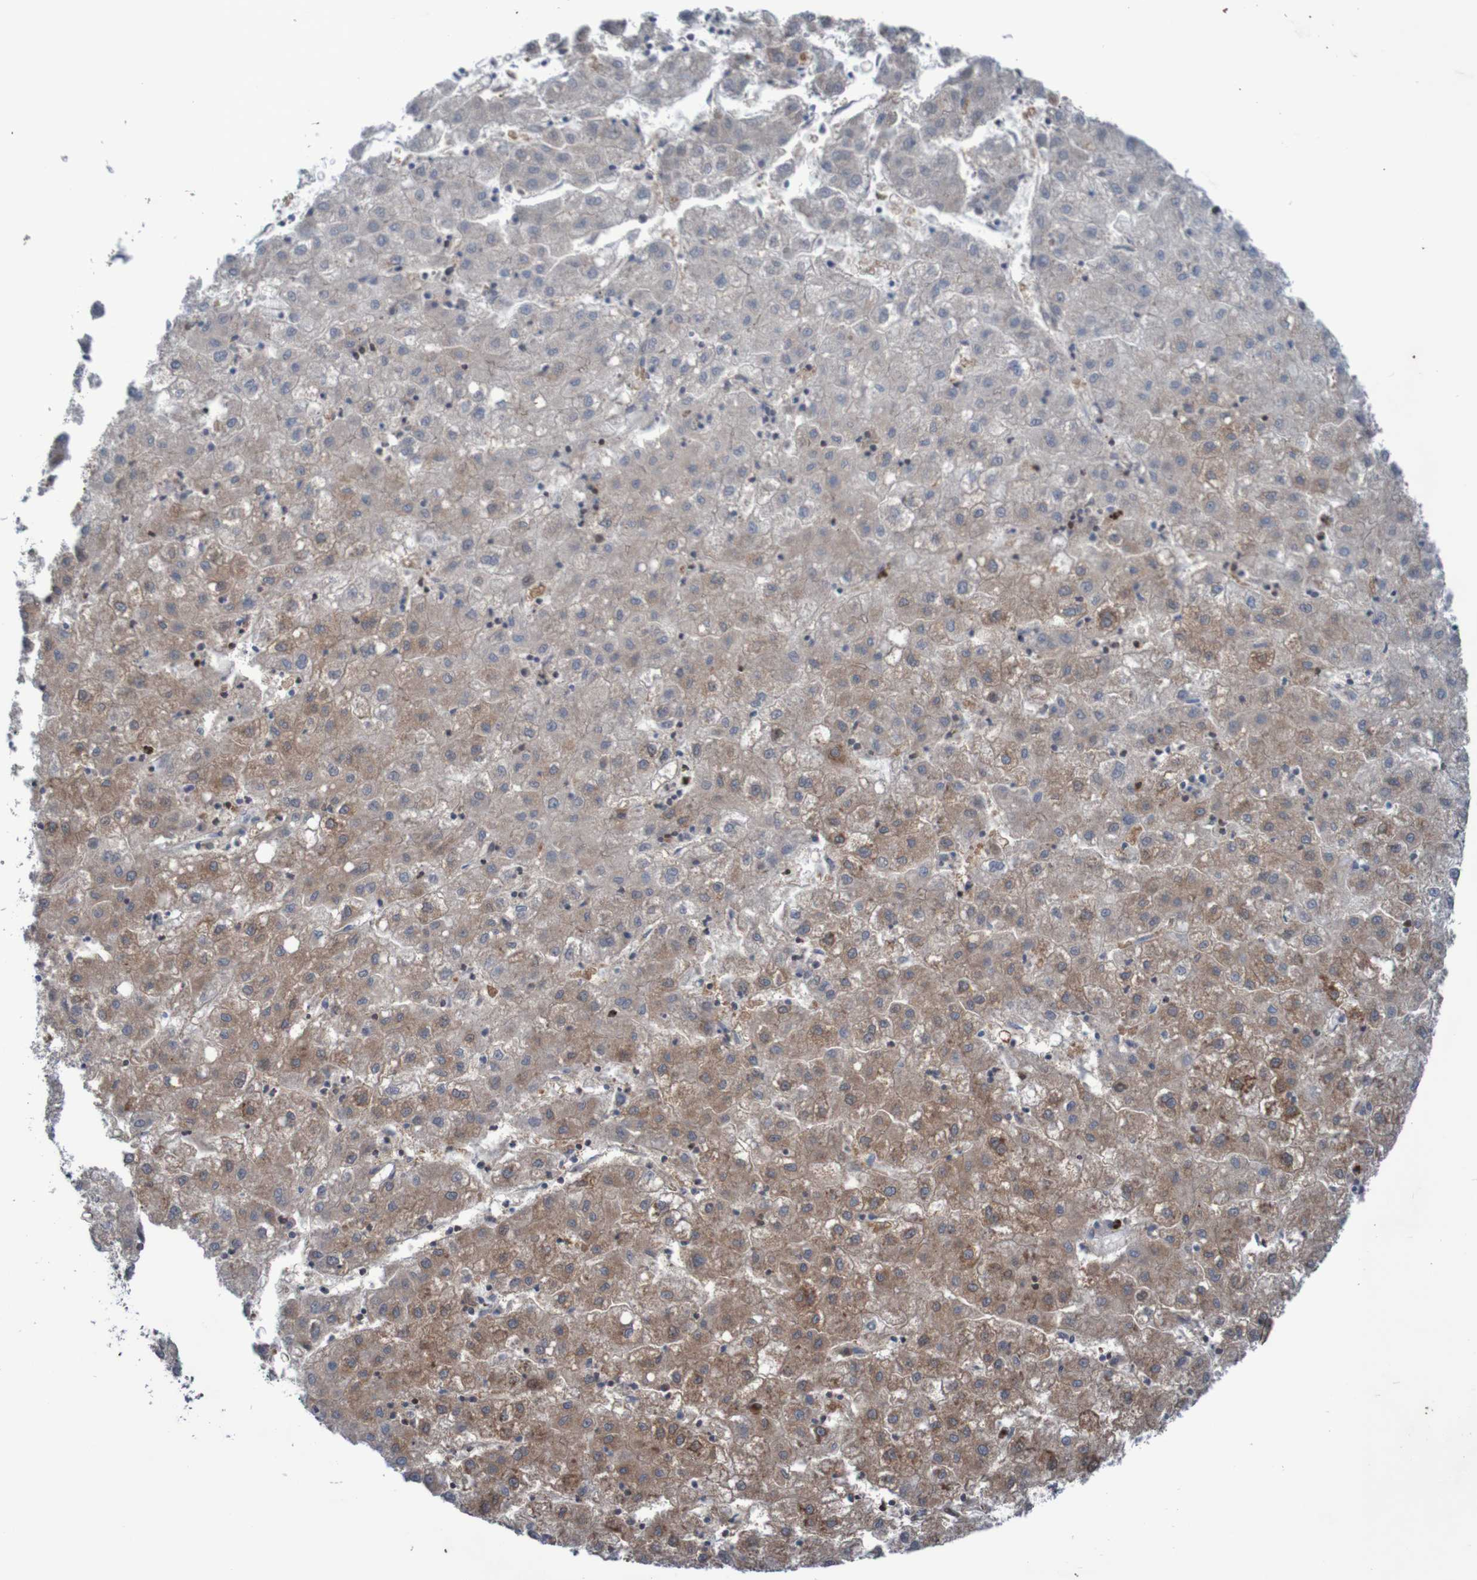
{"staining": {"intensity": "moderate", "quantity": "25%-75%", "location": "cytoplasmic/membranous"}, "tissue": "liver cancer", "cell_type": "Tumor cells", "image_type": "cancer", "snomed": [{"axis": "morphology", "description": "Carcinoma, Hepatocellular, NOS"}, {"axis": "topography", "description": "Liver"}], "caption": "Liver cancer was stained to show a protein in brown. There is medium levels of moderate cytoplasmic/membranous expression in about 25%-75% of tumor cells.", "gene": "ANGPT4", "patient": {"sex": "male", "age": 72}}